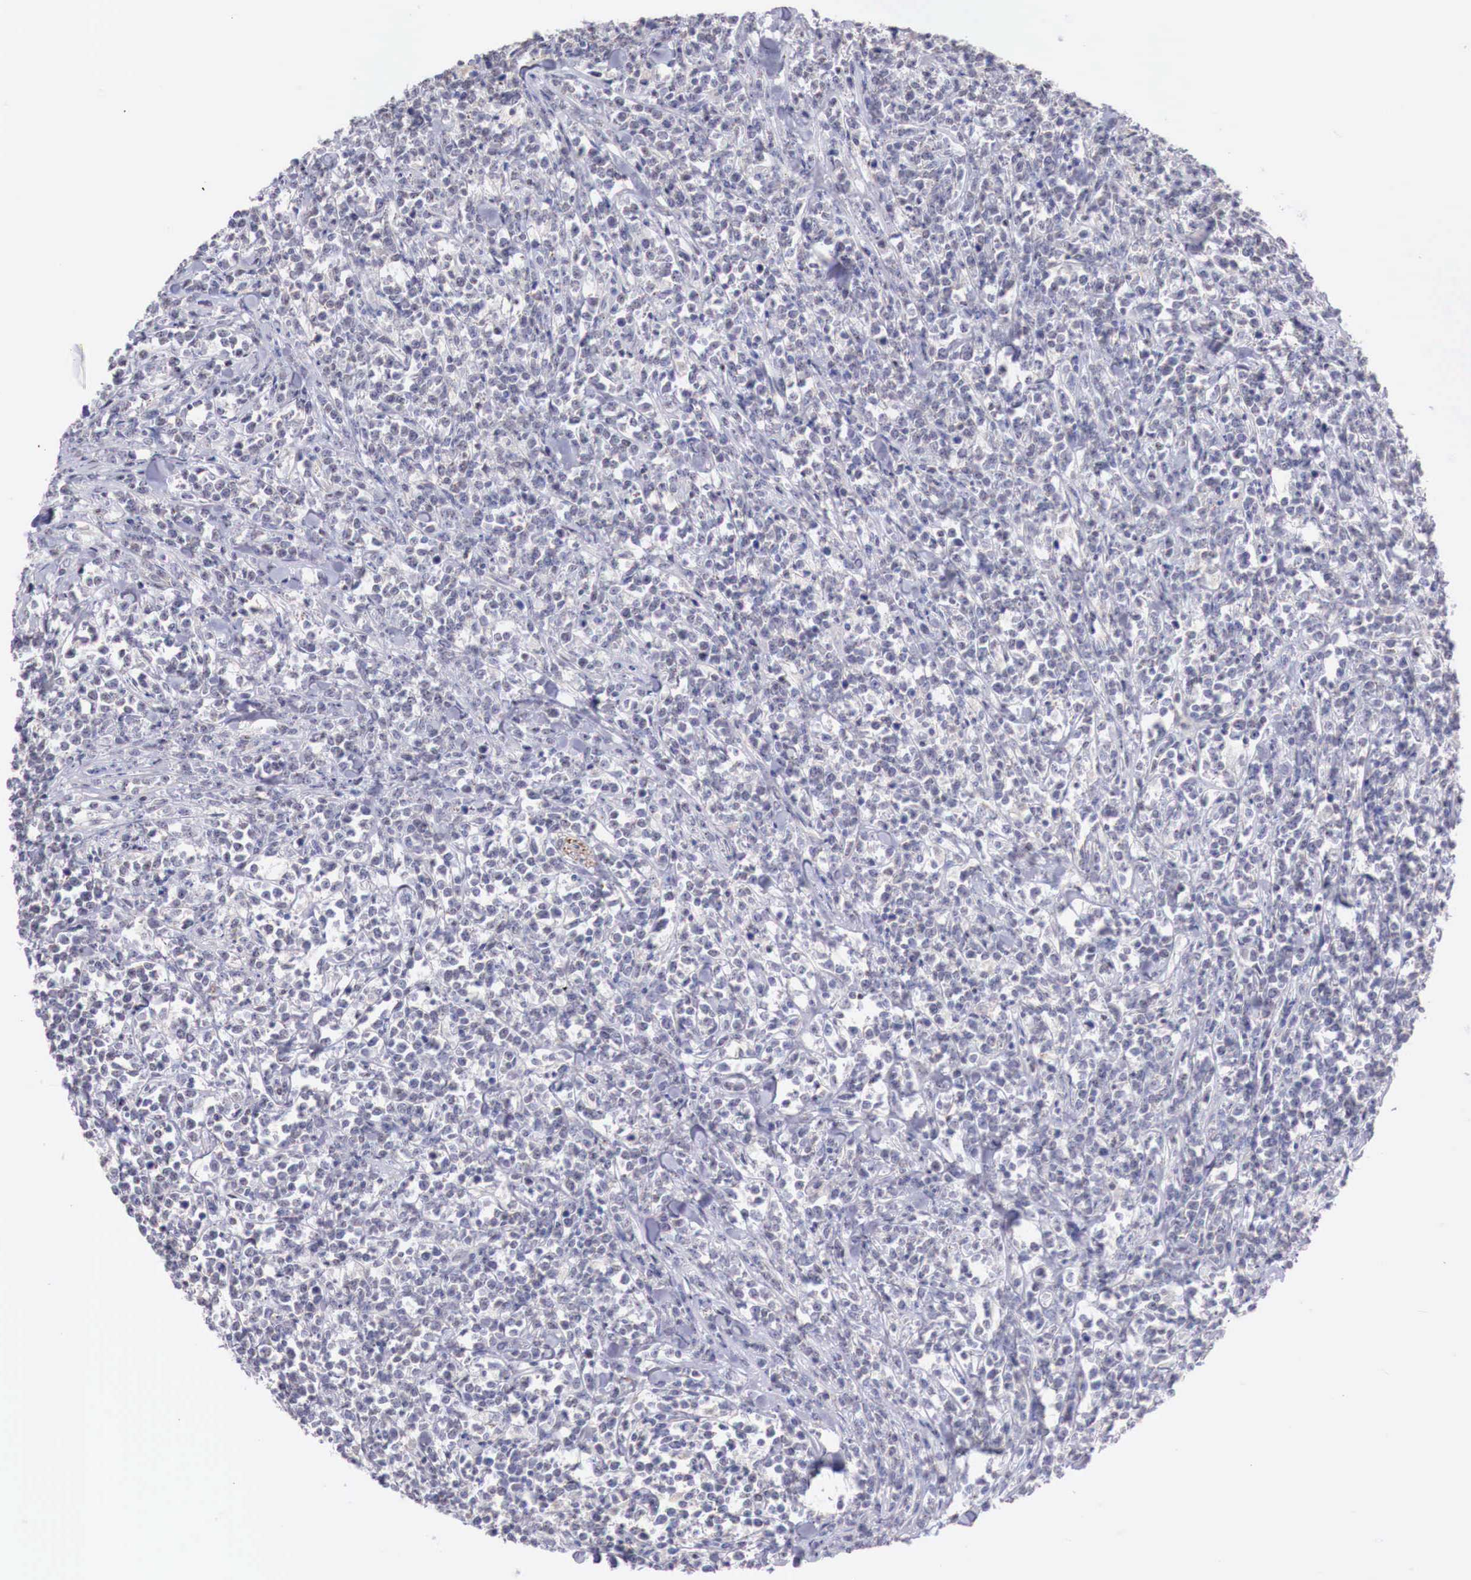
{"staining": {"intensity": "negative", "quantity": "none", "location": "none"}, "tissue": "lymphoma", "cell_type": "Tumor cells", "image_type": "cancer", "snomed": [{"axis": "morphology", "description": "Malignant lymphoma, non-Hodgkin's type, High grade"}, {"axis": "topography", "description": "Small intestine"}, {"axis": "topography", "description": "Colon"}], "caption": "Tumor cells are negative for protein expression in human malignant lymphoma, non-Hodgkin's type (high-grade).", "gene": "TRIM13", "patient": {"sex": "male", "age": 8}}